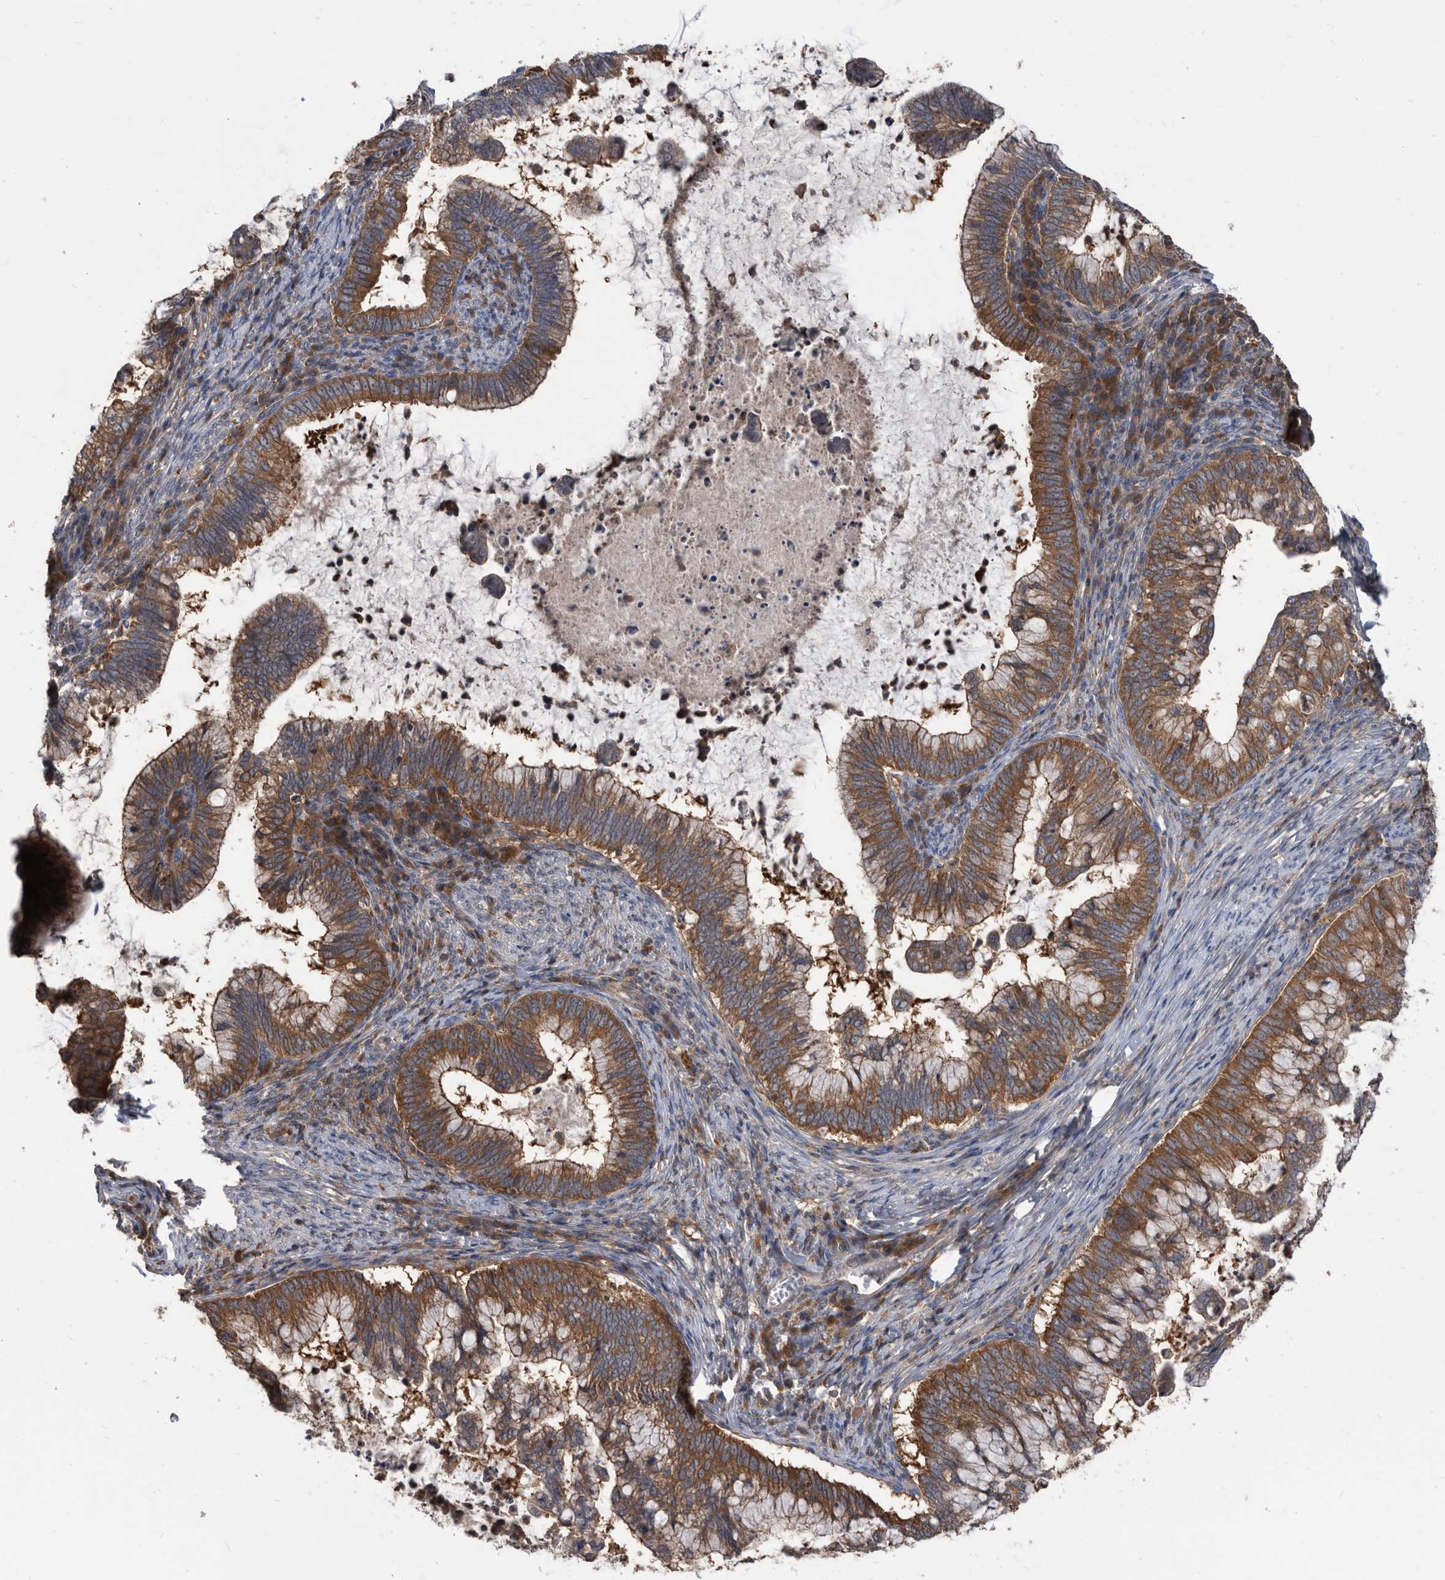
{"staining": {"intensity": "moderate", "quantity": ">75%", "location": "cytoplasmic/membranous"}, "tissue": "cervical cancer", "cell_type": "Tumor cells", "image_type": "cancer", "snomed": [{"axis": "morphology", "description": "Adenocarcinoma, NOS"}, {"axis": "topography", "description": "Cervix"}], "caption": "Adenocarcinoma (cervical) was stained to show a protein in brown. There is medium levels of moderate cytoplasmic/membranous staining in about >75% of tumor cells.", "gene": "APEH", "patient": {"sex": "female", "age": 36}}